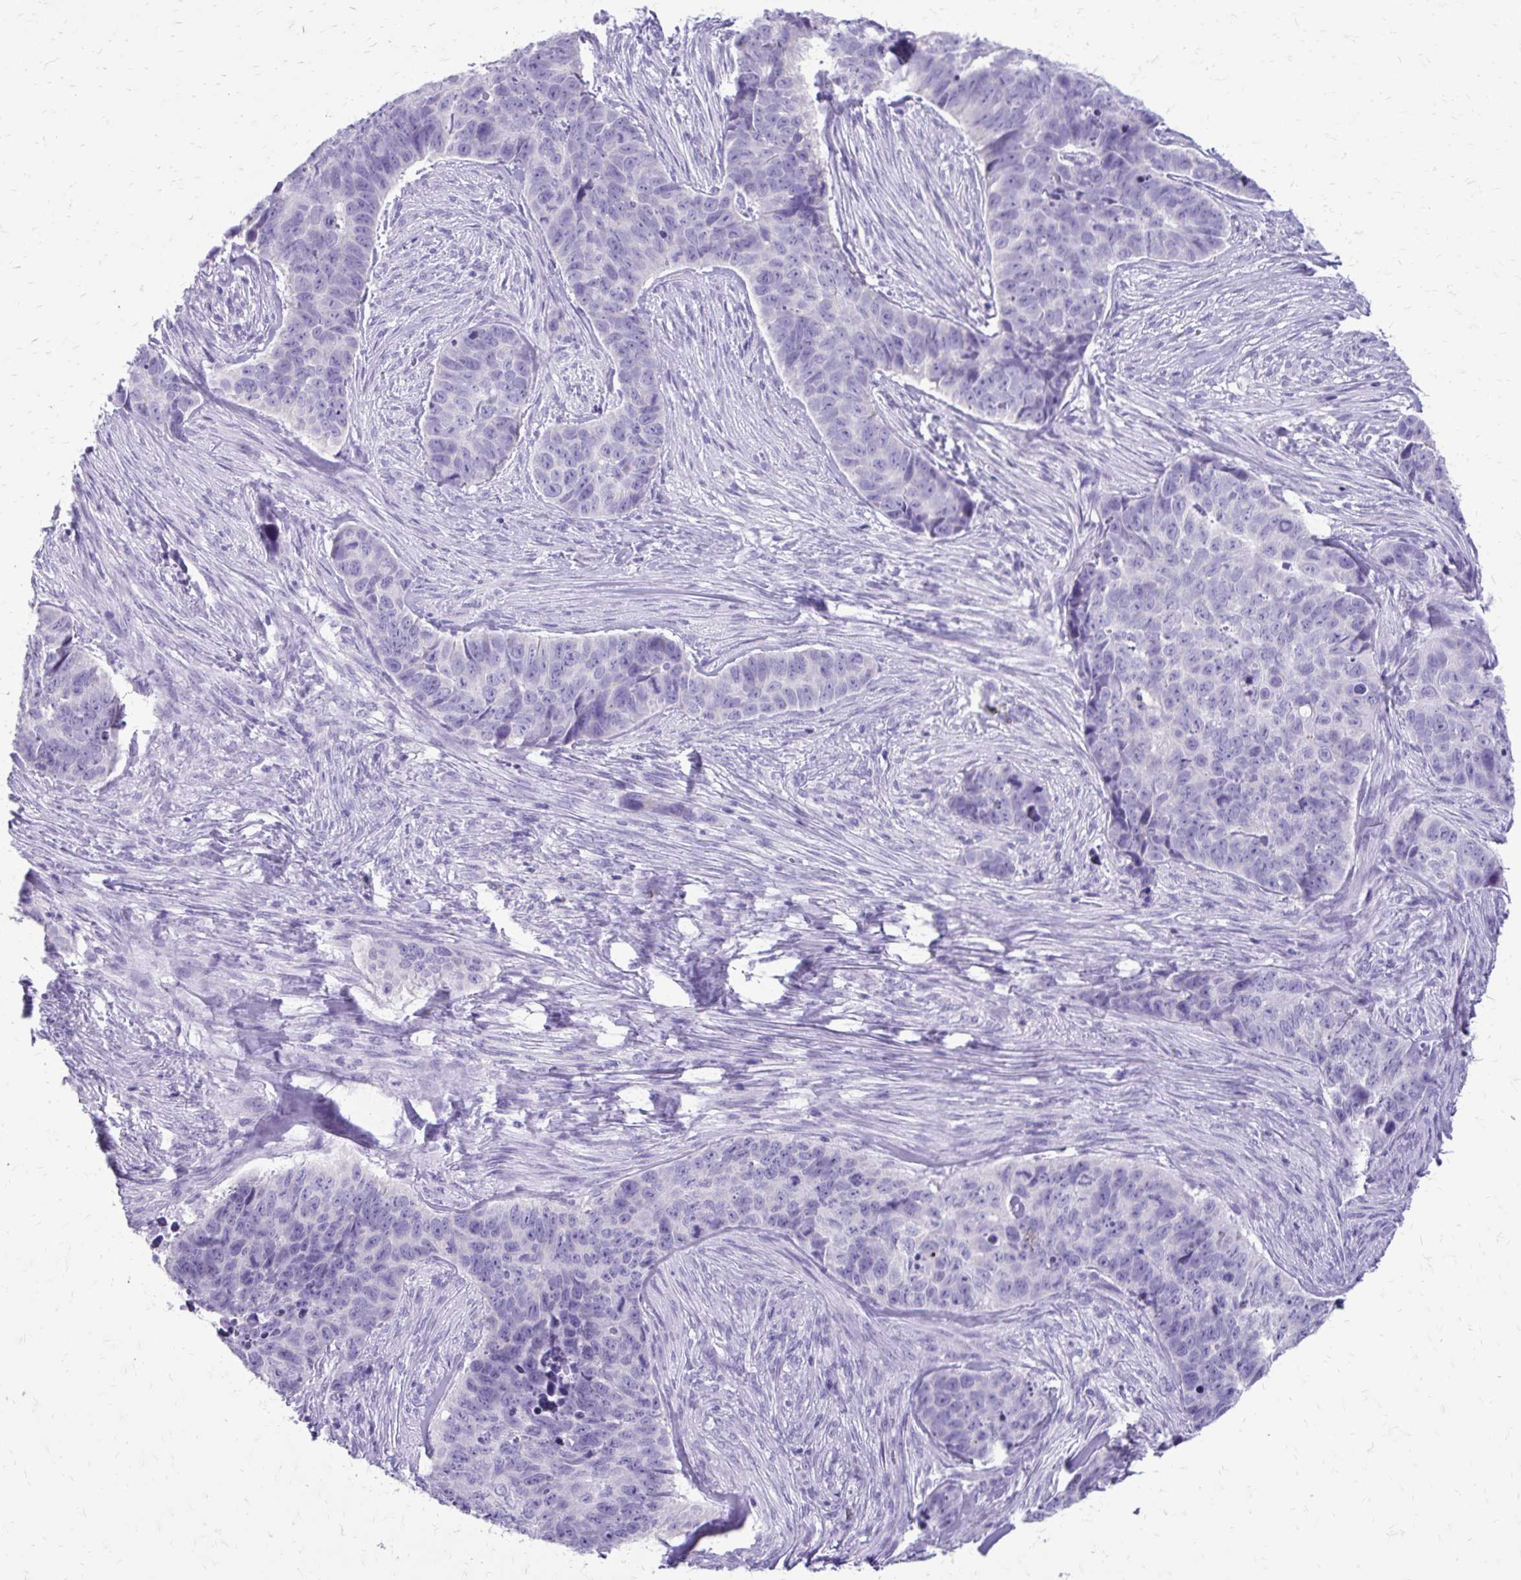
{"staining": {"intensity": "negative", "quantity": "none", "location": "none"}, "tissue": "skin cancer", "cell_type": "Tumor cells", "image_type": "cancer", "snomed": [{"axis": "morphology", "description": "Basal cell carcinoma"}, {"axis": "topography", "description": "Skin"}], "caption": "This is an immunohistochemistry (IHC) micrograph of basal cell carcinoma (skin). There is no staining in tumor cells.", "gene": "SATL1", "patient": {"sex": "female", "age": 82}}